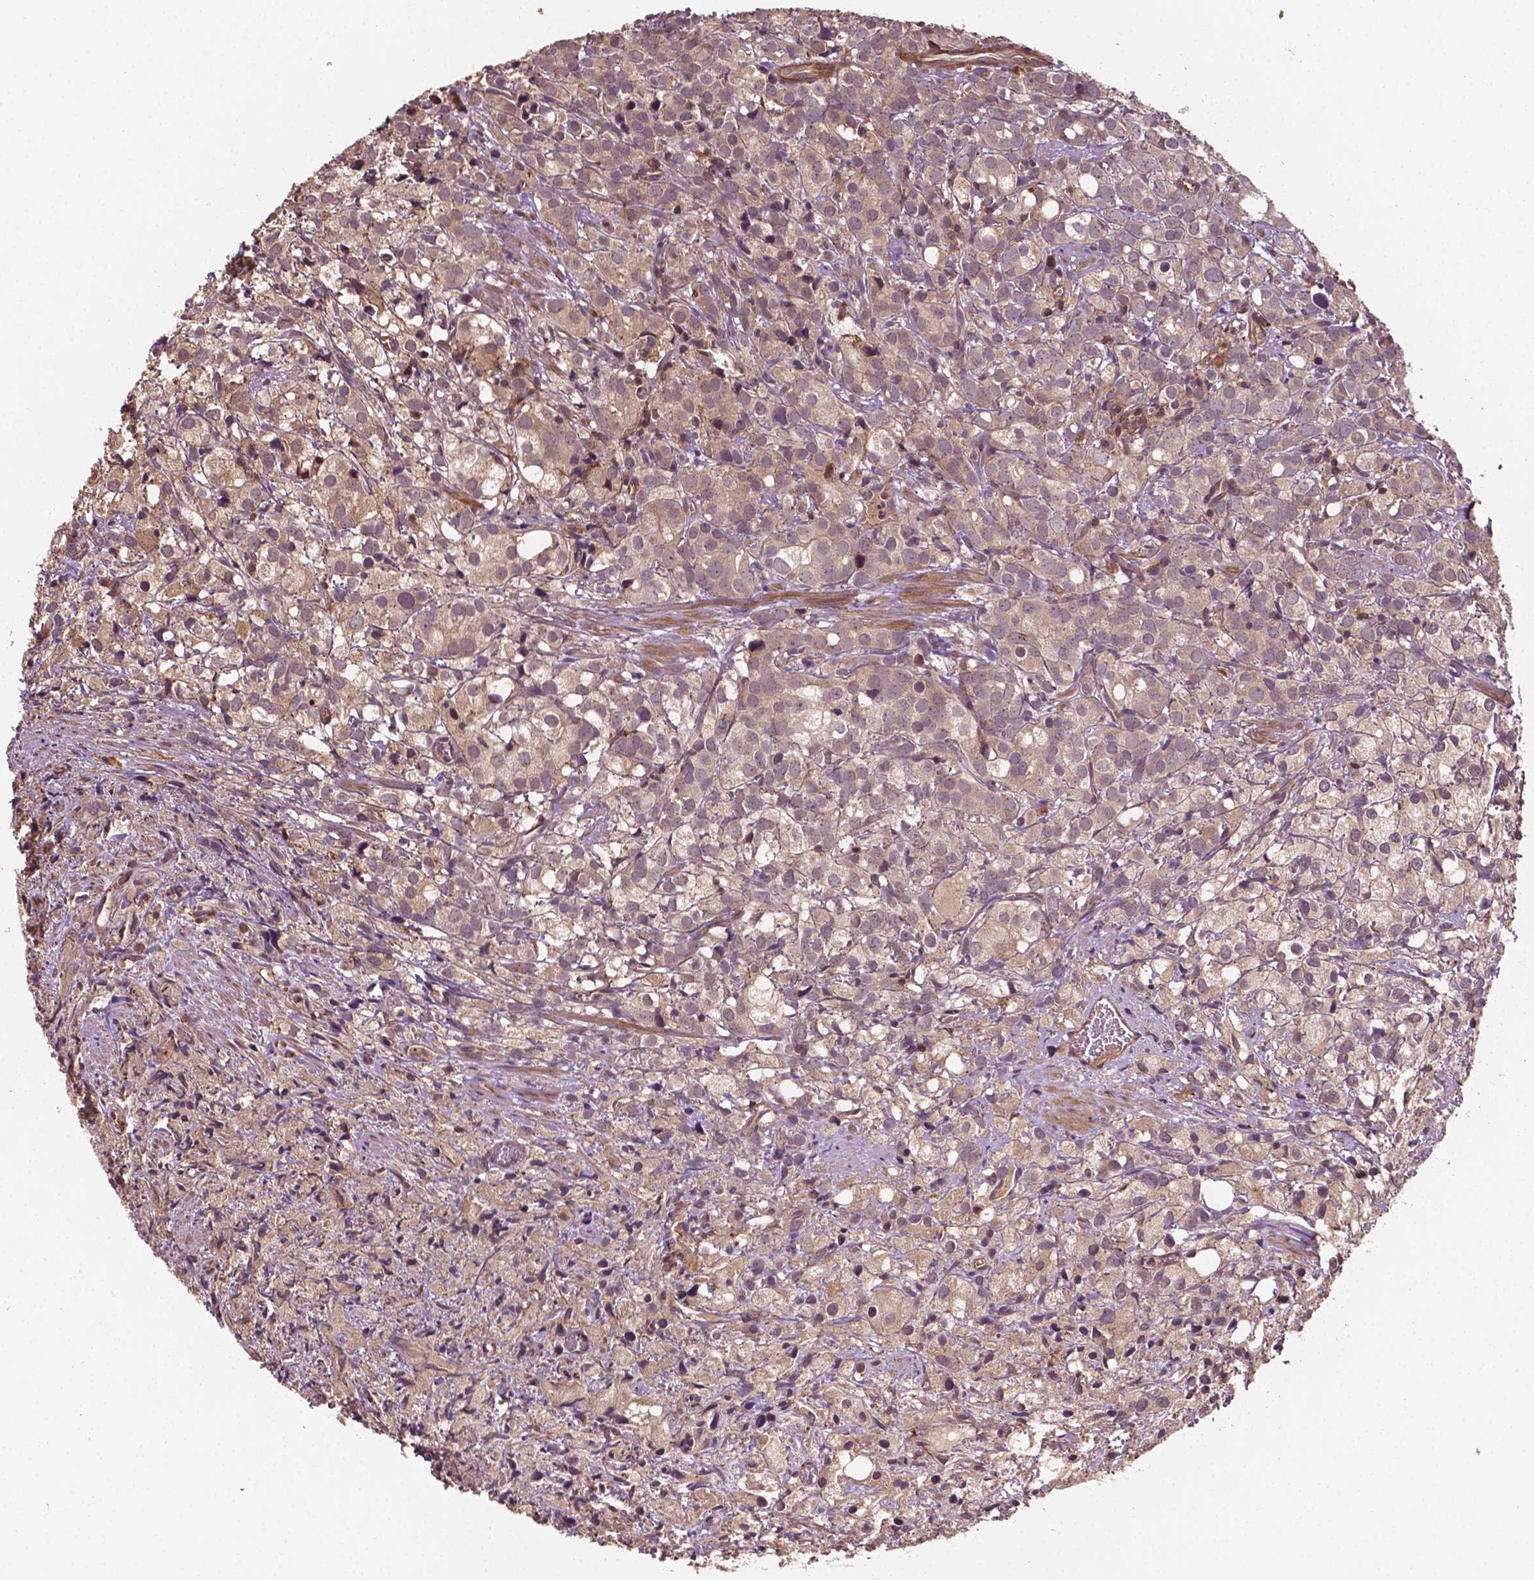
{"staining": {"intensity": "weak", "quantity": ">75%", "location": "cytoplasmic/membranous"}, "tissue": "prostate cancer", "cell_type": "Tumor cells", "image_type": "cancer", "snomed": [{"axis": "morphology", "description": "Adenocarcinoma, High grade"}, {"axis": "topography", "description": "Prostate"}], "caption": "Prostate adenocarcinoma (high-grade) was stained to show a protein in brown. There is low levels of weak cytoplasmic/membranous staining in about >75% of tumor cells.", "gene": "ZMYND19", "patient": {"sex": "male", "age": 86}}